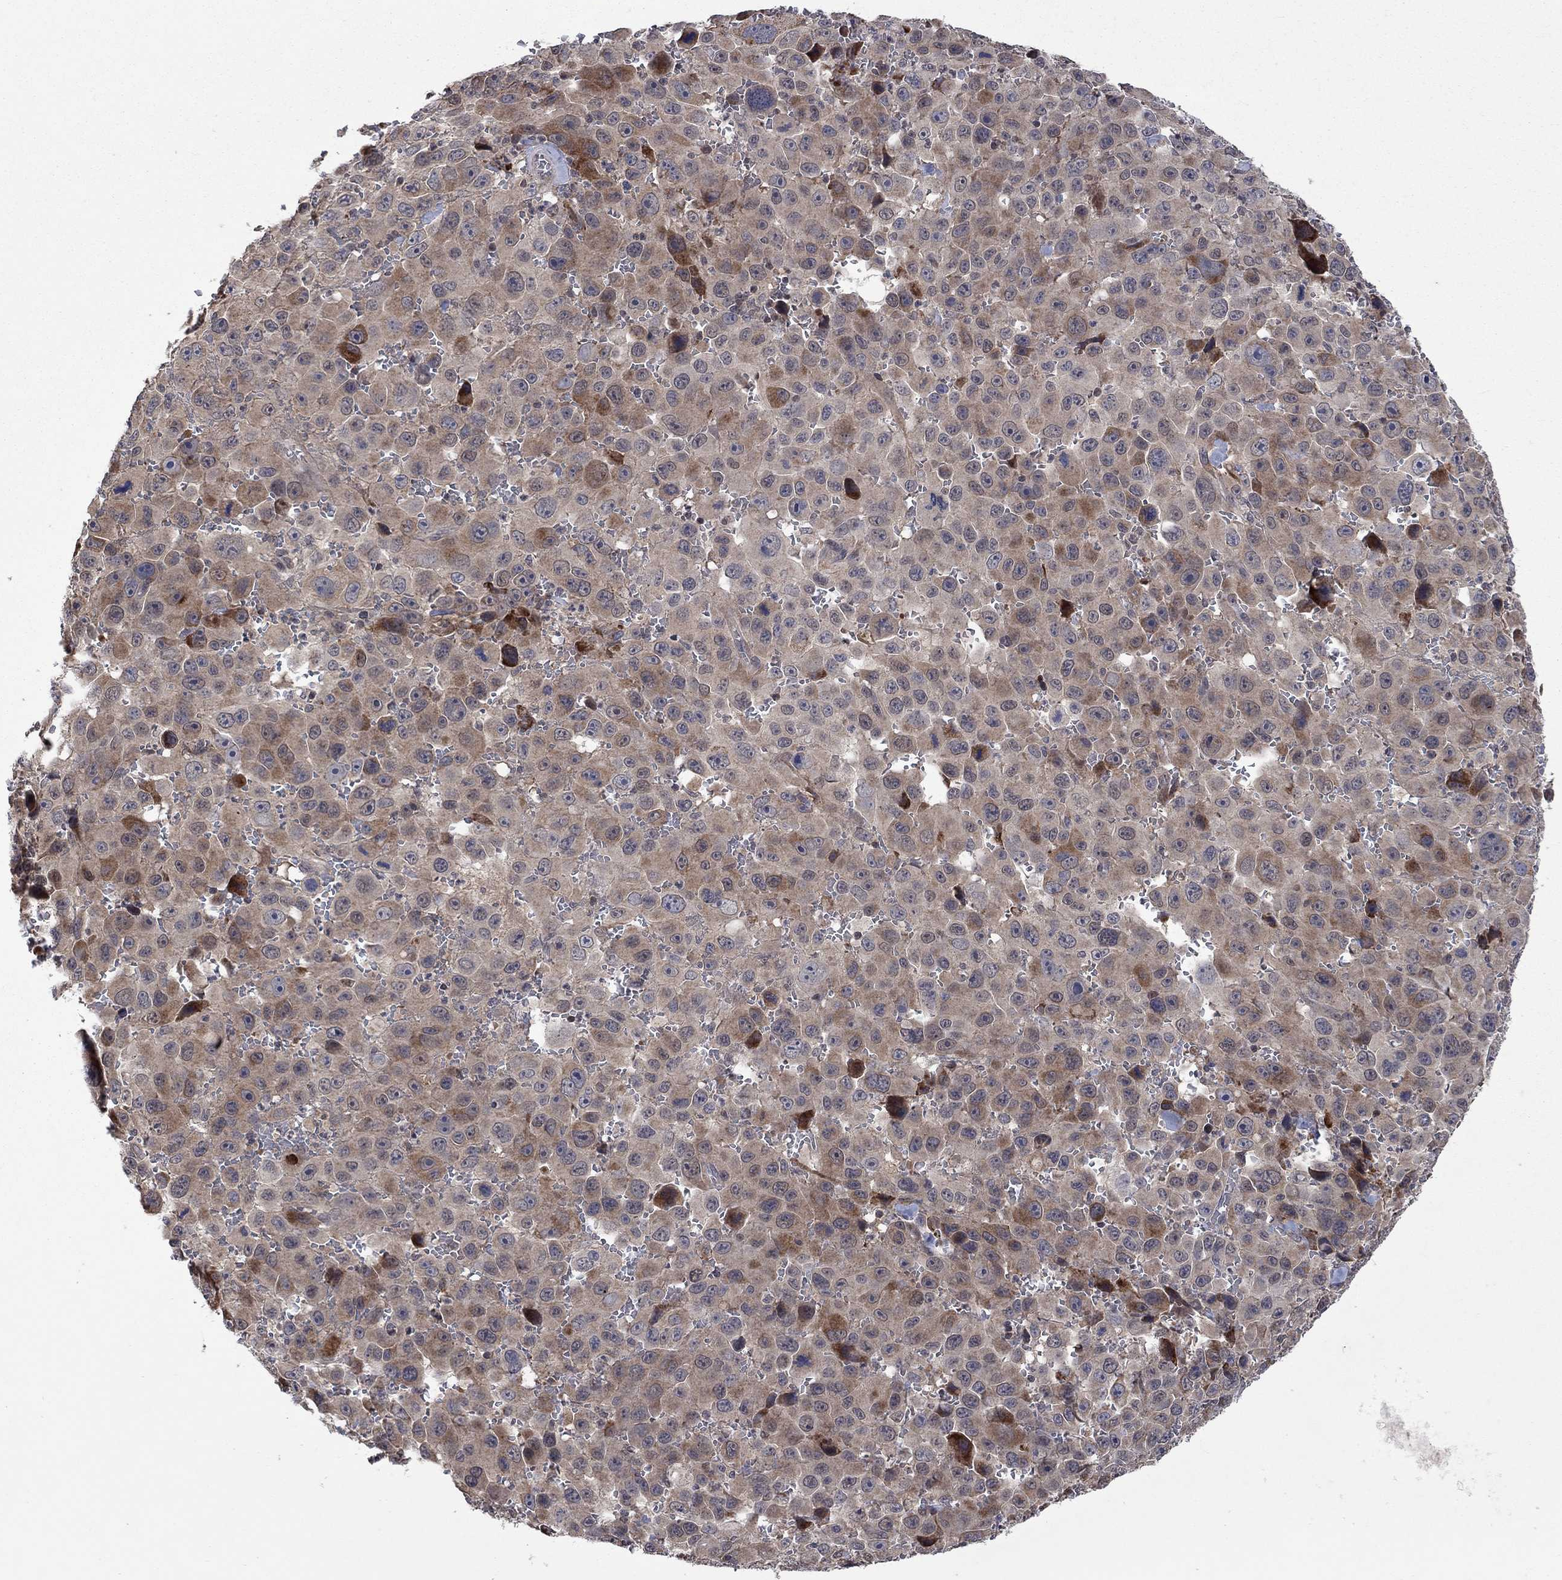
{"staining": {"intensity": "moderate", "quantity": "<25%", "location": "cytoplasmic/membranous"}, "tissue": "melanoma", "cell_type": "Tumor cells", "image_type": "cancer", "snomed": [{"axis": "morphology", "description": "Malignant melanoma, NOS"}, {"axis": "topography", "description": "Skin"}], "caption": "Malignant melanoma stained with a protein marker reveals moderate staining in tumor cells.", "gene": "IAH1", "patient": {"sex": "female", "age": 91}}